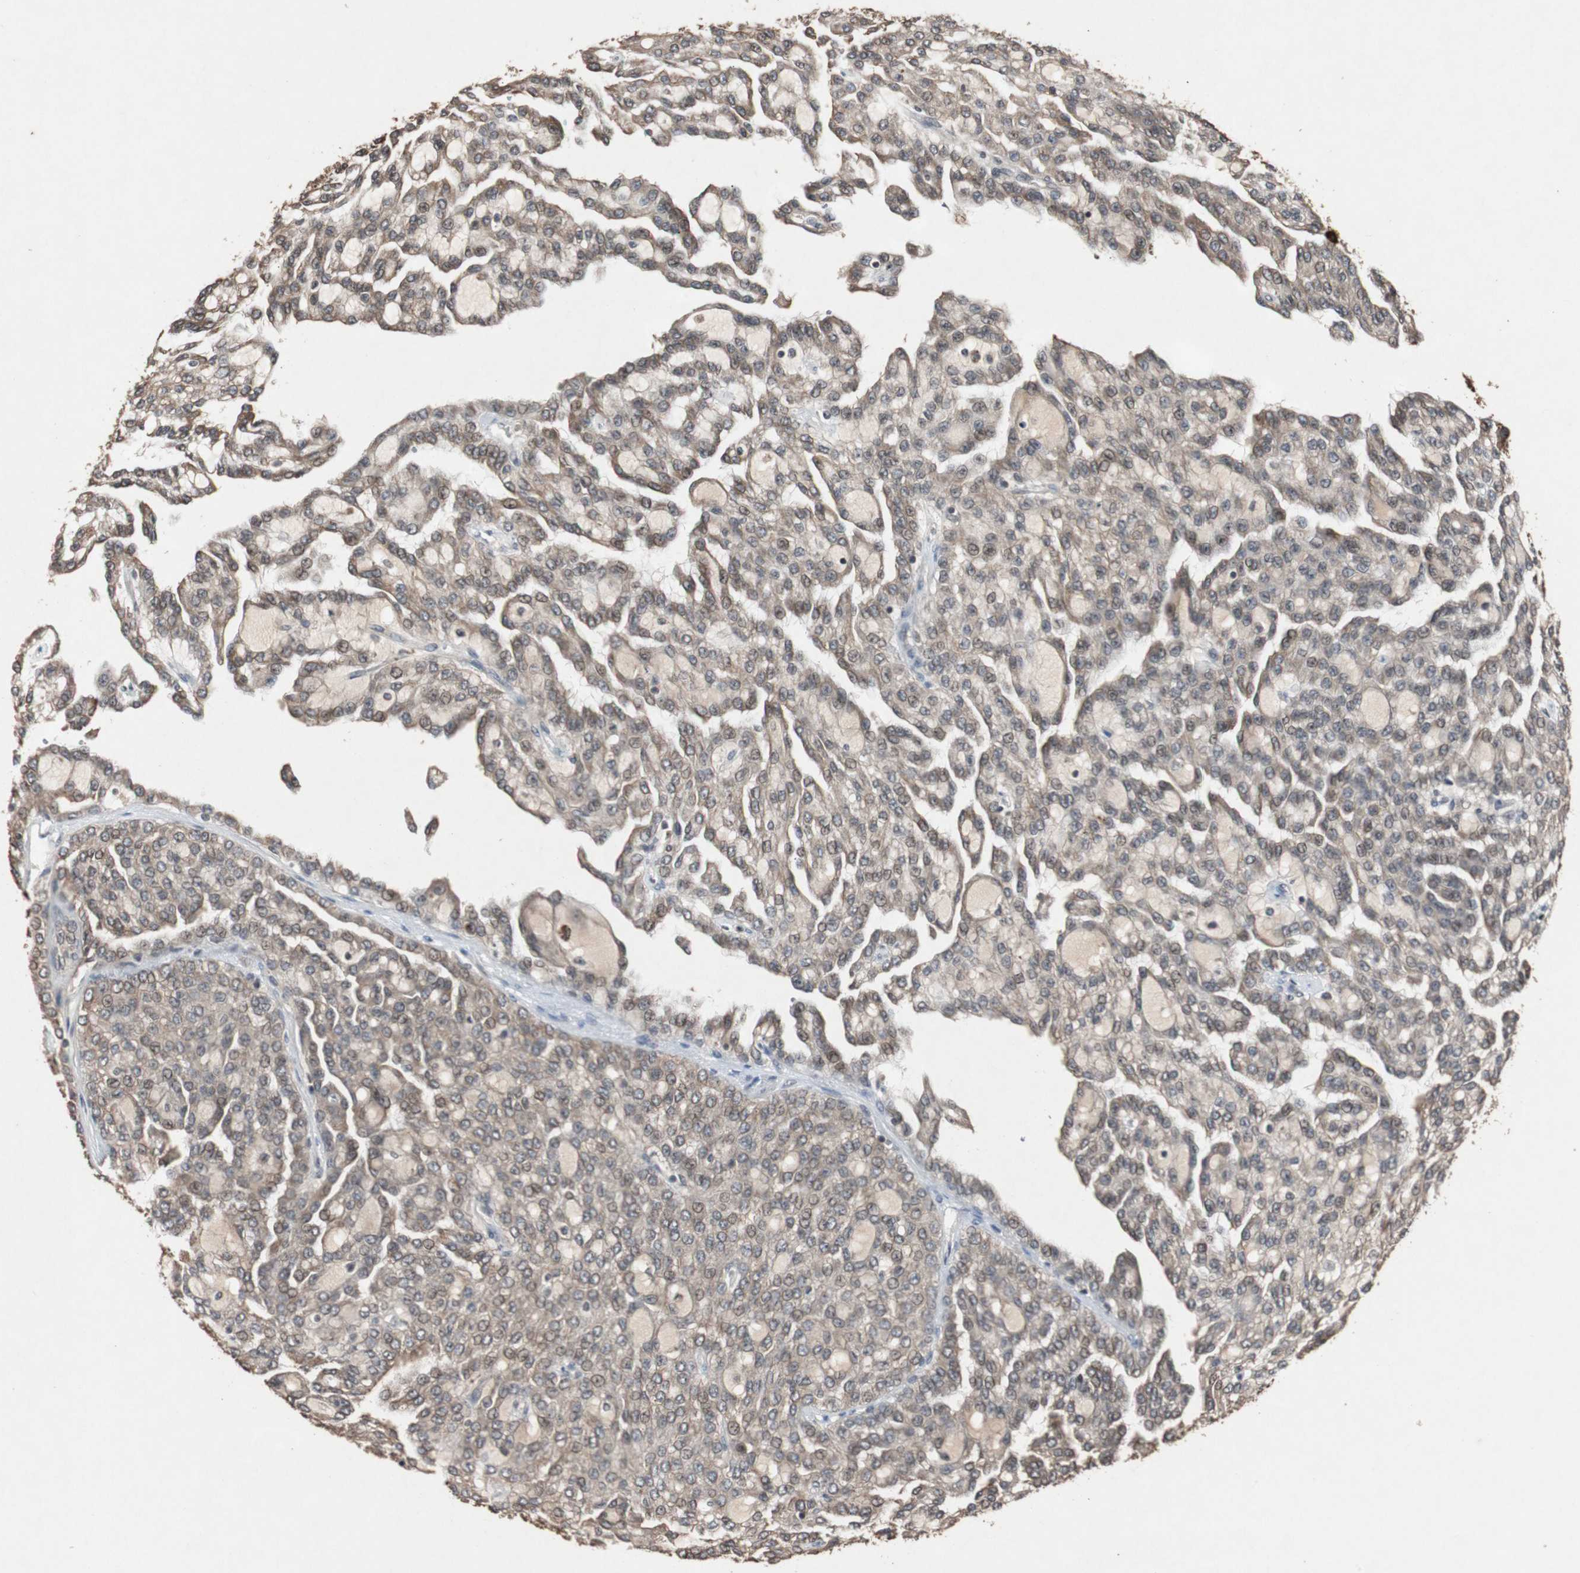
{"staining": {"intensity": "weak", "quantity": ">75%", "location": "cytoplasmic/membranous"}, "tissue": "renal cancer", "cell_type": "Tumor cells", "image_type": "cancer", "snomed": [{"axis": "morphology", "description": "Adenocarcinoma, NOS"}, {"axis": "topography", "description": "Kidney"}], "caption": "DAB immunohistochemical staining of adenocarcinoma (renal) exhibits weak cytoplasmic/membranous protein expression in about >75% of tumor cells.", "gene": "SLIT2", "patient": {"sex": "male", "age": 63}}